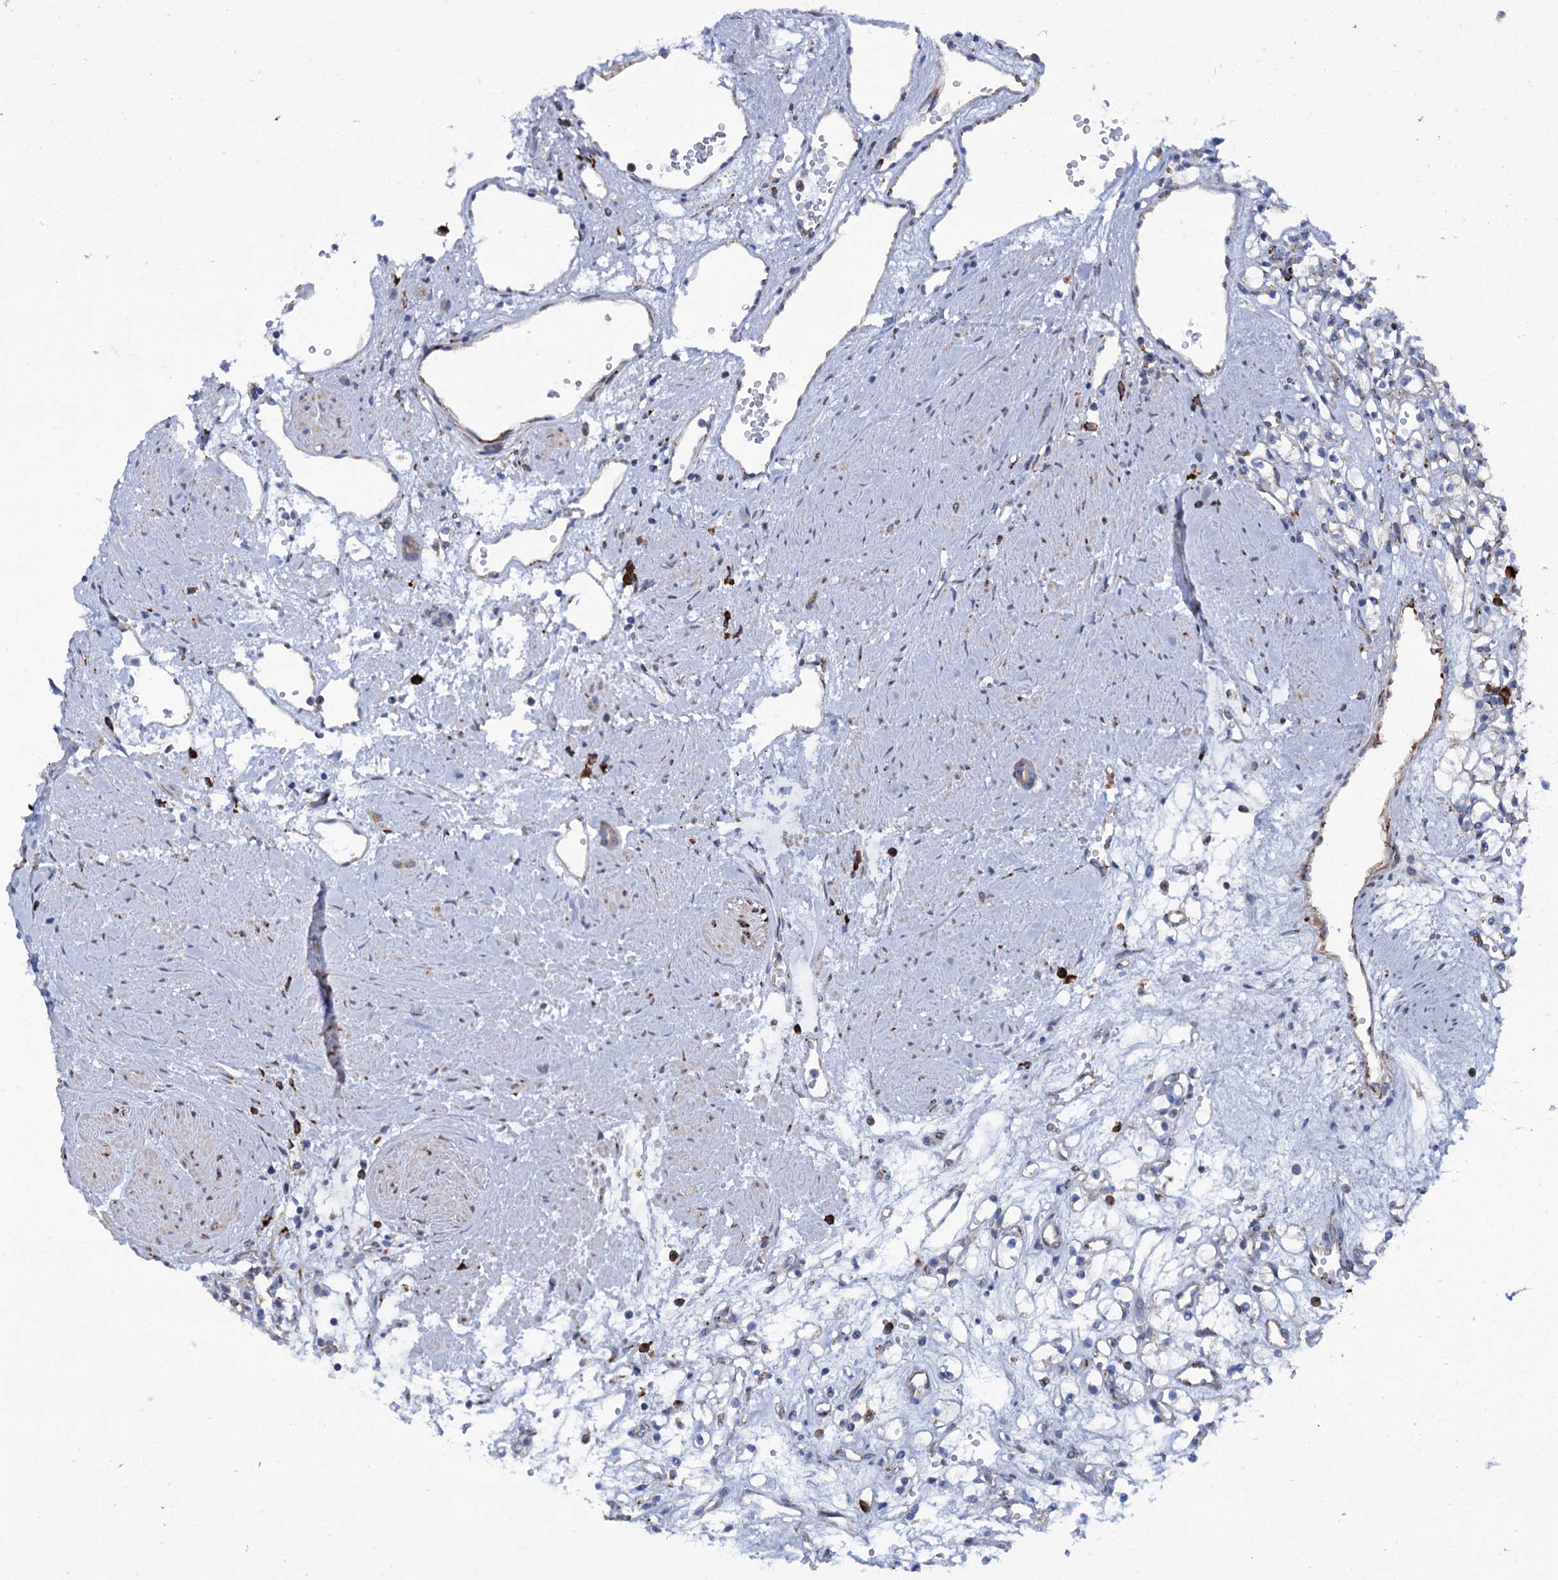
{"staining": {"intensity": "negative", "quantity": "none", "location": "none"}, "tissue": "renal cancer", "cell_type": "Tumor cells", "image_type": "cancer", "snomed": [{"axis": "morphology", "description": "Adenocarcinoma, NOS"}, {"axis": "topography", "description": "Kidney"}], "caption": "The IHC micrograph has no significant expression in tumor cells of renal cancer tissue. Brightfield microscopy of immunohistochemistry stained with DAB (brown) and hematoxylin (blue), captured at high magnification.", "gene": "SHE", "patient": {"sex": "female", "age": 59}}